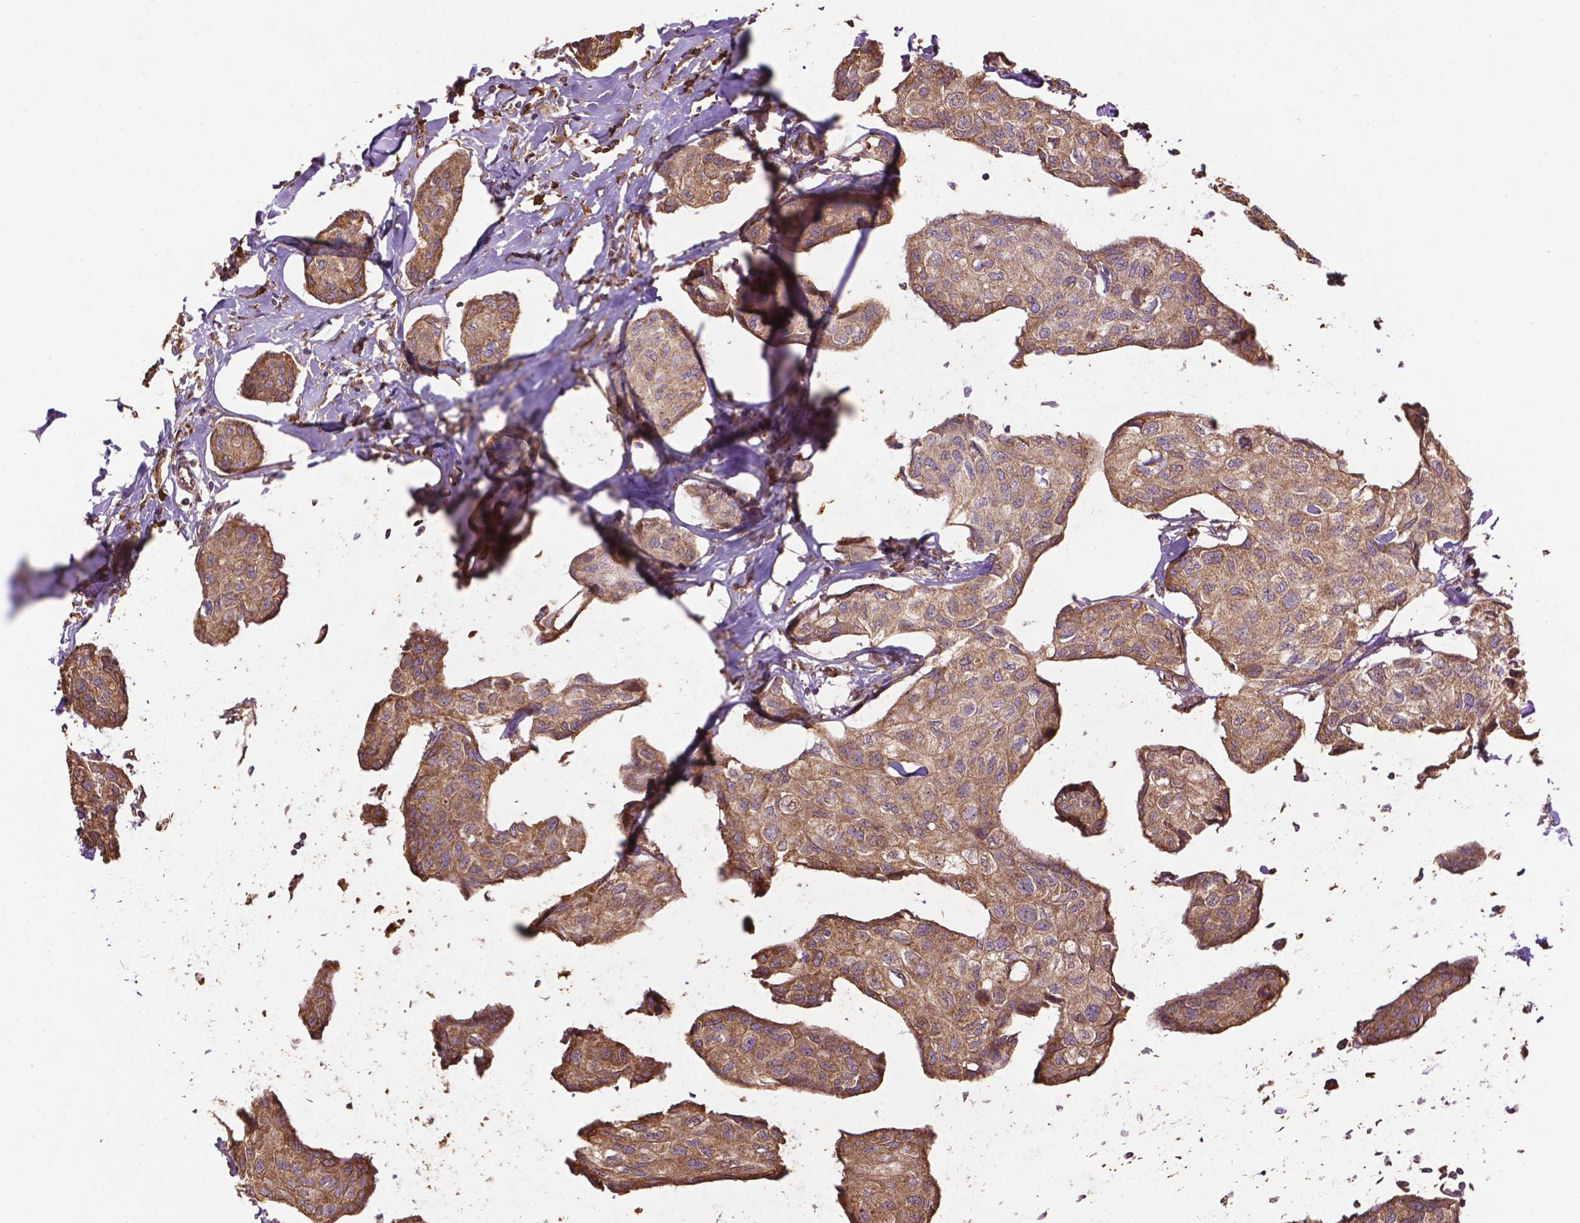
{"staining": {"intensity": "moderate", "quantity": ">75%", "location": "cytoplasmic/membranous"}, "tissue": "breast cancer", "cell_type": "Tumor cells", "image_type": "cancer", "snomed": [{"axis": "morphology", "description": "Duct carcinoma"}, {"axis": "topography", "description": "Breast"}], "caption": "High-magnification brightfield microscopy of invasive ductal carcinoma (breast) stained with DAB (3,3'-diaminobenzidine) (brown) and counterstained with hematoxylin (blue). tumor cells exhibit moderate cytoplasmic/membranous positivity is appreciated in approximately>75% of cells.", "gene": "PPP2R5E", "patient": {"sex": "female", "age": 80}}